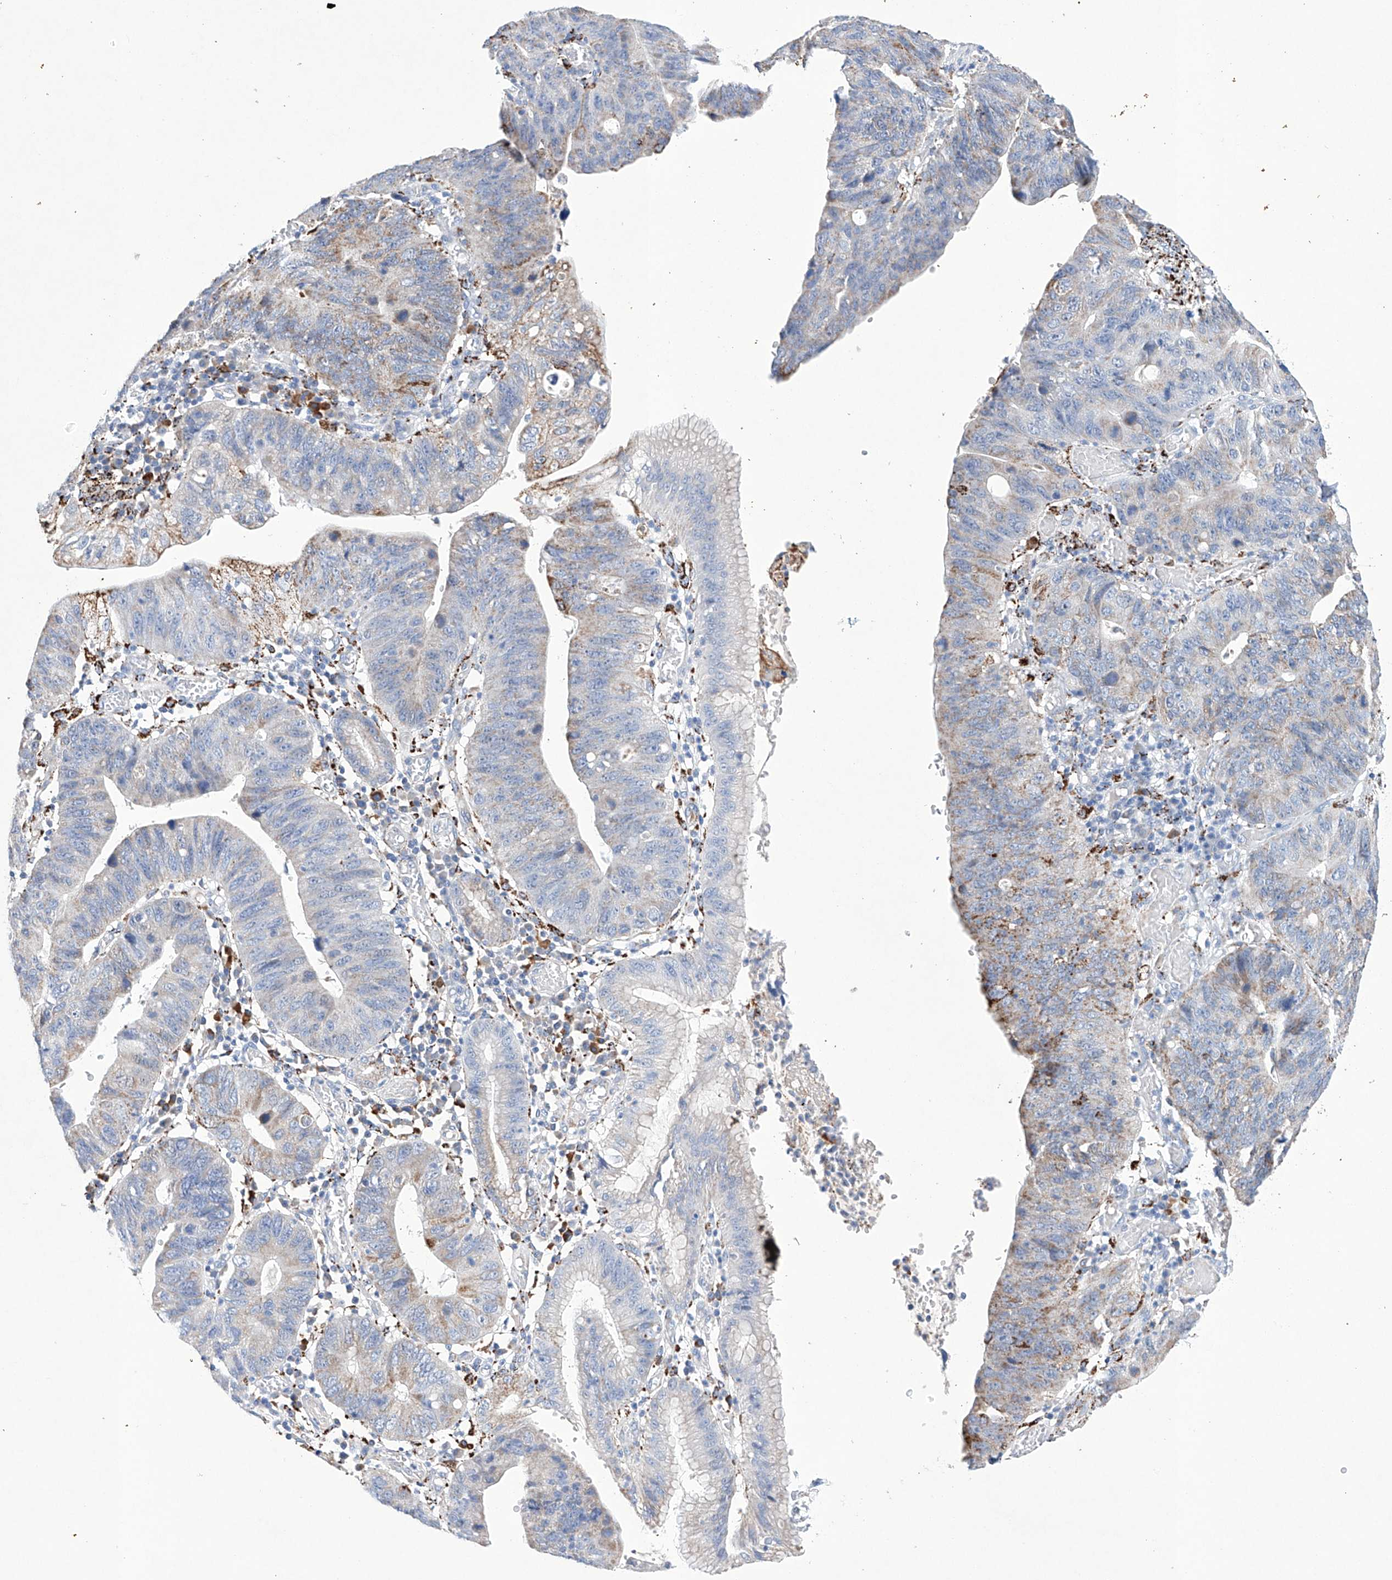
{"staining": {"intensity": "weak", "quantity": "<25%", "location": "cytoplasmic/membranous"}, "tissue": "stomach cancer", "cell_type": "Tumor cells", "image_type": "cancer", "snomed": [{"axis": "morphology", "description": "Adenocarcinoma, NOS"}, {"axis": "topography", "description": "Stomach"}], "caption": "Human stomach cancer stained for a protein using immunohistochemistry shows no staining in tumor cells.", "gene": "NRROS", "patient": {"sex": "male", "age": 59}}